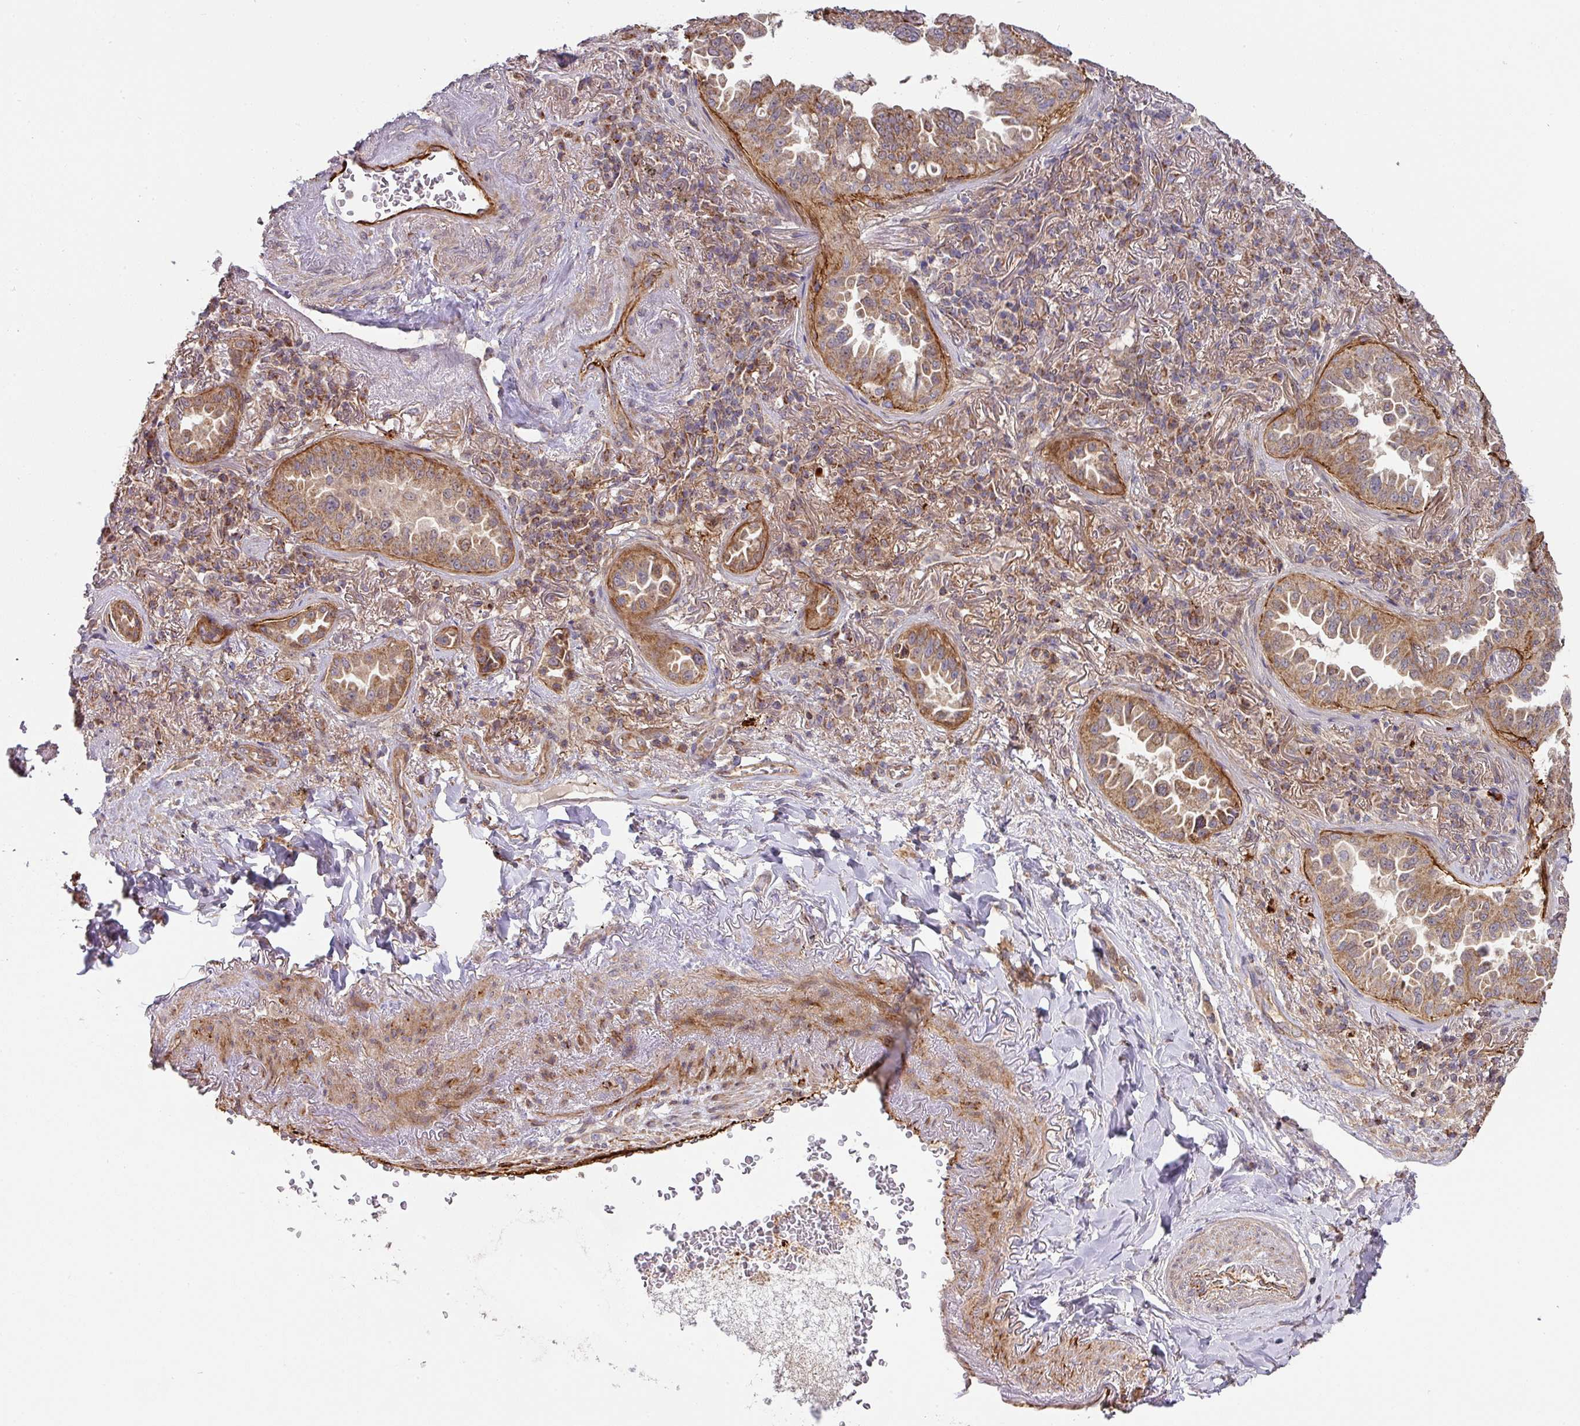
{"staining": {"intensity": "moderate", "quantity": ">75%", "location": "cytoplasmic/membranous"}, "tissue": "lung cancer", "cell_type": "Tumor cells", "image_type": "cancer", "snomed": [{"axis": "morphology", "description": "Adenocarcinoma, NOS"}, {"axis": "topography", "description": "Lung"}], "caption": "Adenocarcinoma (lung) stained with a protein marker demonstrates moderate staining in tumor cells.", "gene": "STK35", "patient": {"sex": "female", "age": 69}}